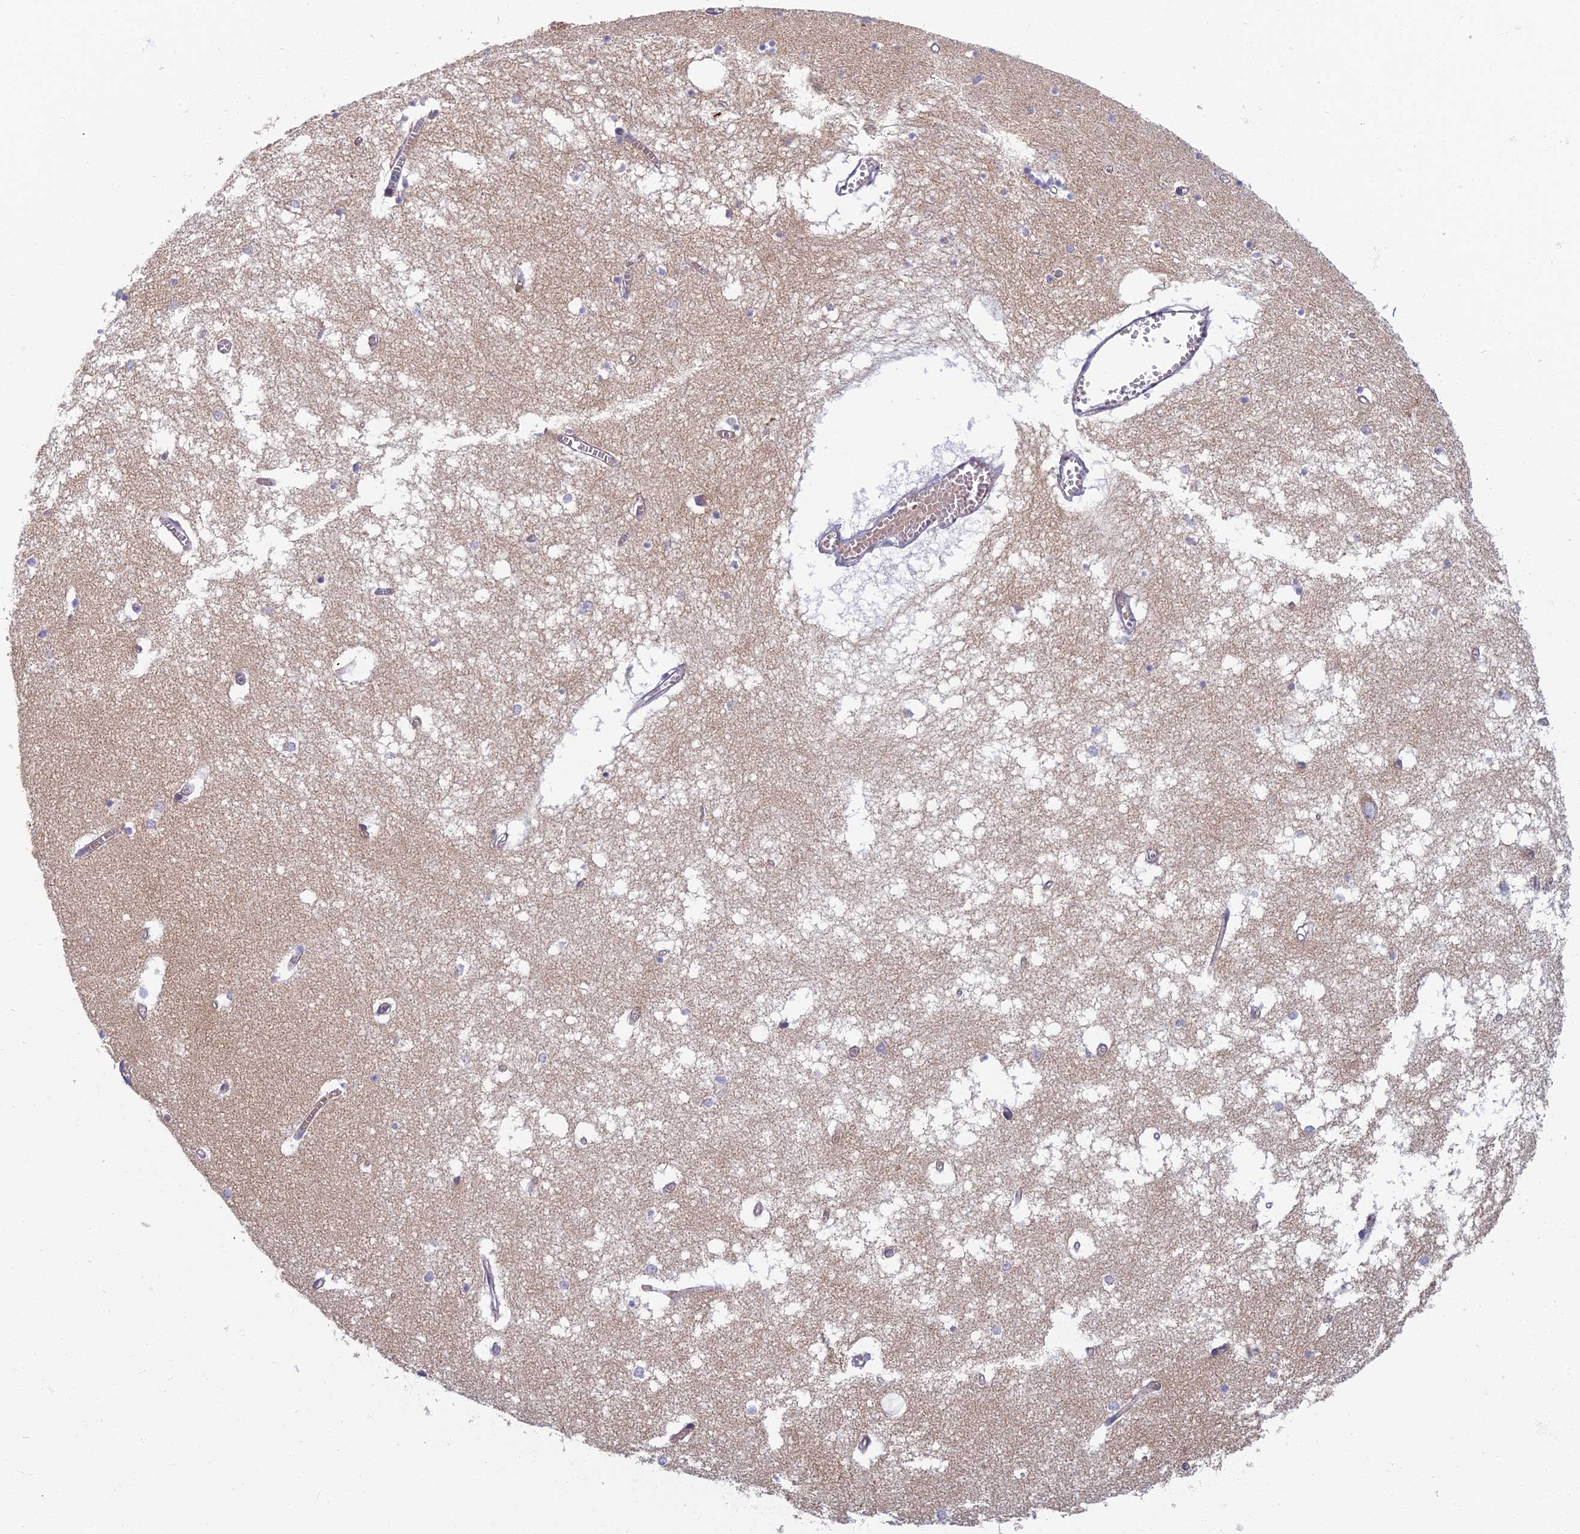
{"staining": {"intensity": "weak", "quantity": "<25%", "location": "cytoplasmic/membranous"}, "tissue": "hippocampus", "cell_type": "Glial cells", "image_type": "normal", "snomed": [{"axis": "morphology", "description": "Normal tissue, NOS"}, {"axis": "topography", "description": "Hippocampus"}], "caption": "The immunohistochemistry (IHC) micrograph has no significant positivity in glial cells of hippocampus. (Brightfield microscopy of DAB (3,3'-diaminobenzidine) immunohistochemistry at high magnification).", "gene": "PROX2", "patient": {"sex": "male", "age": 70}}